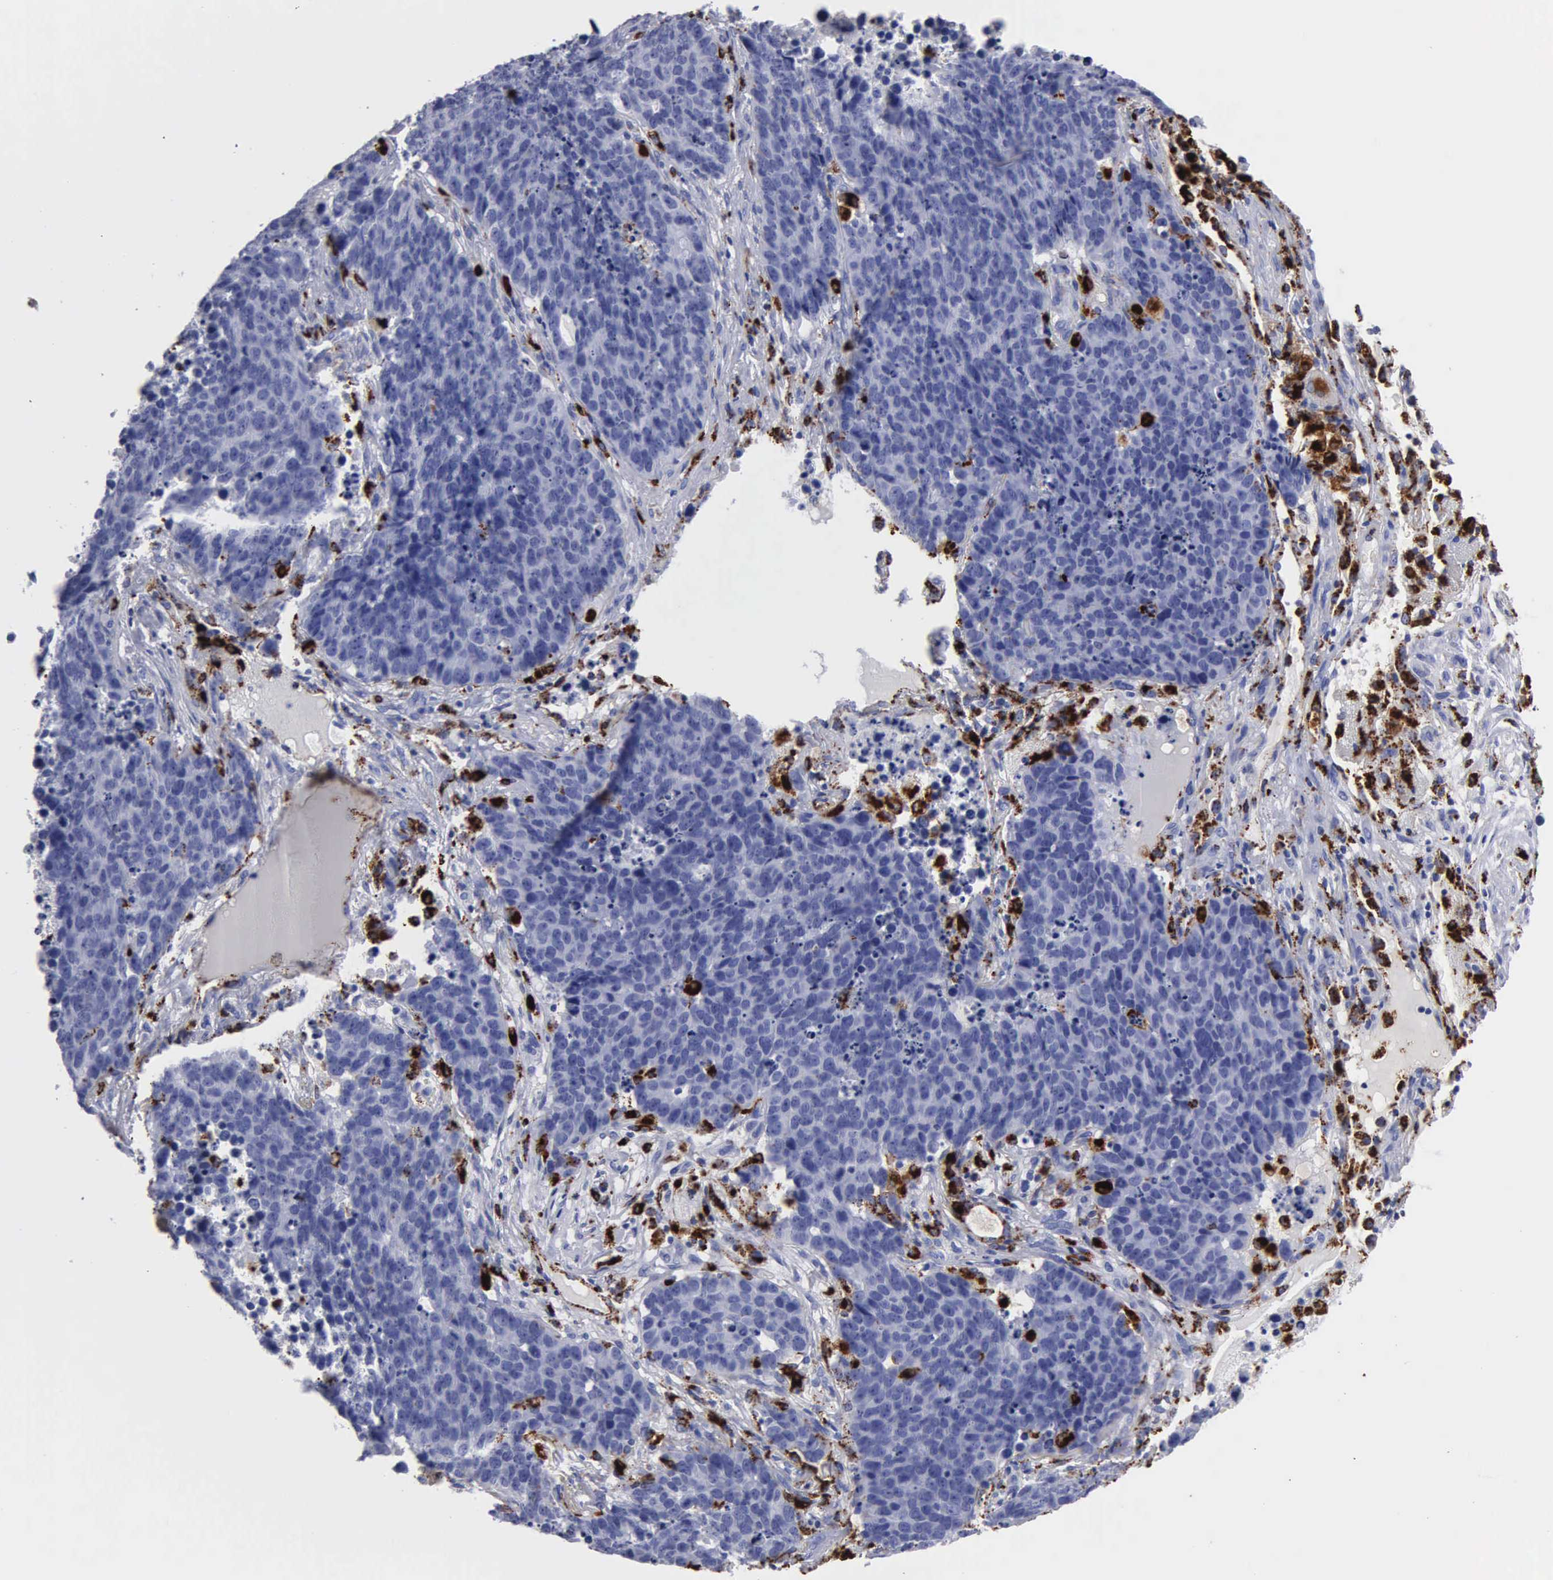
{"staining": {"intensity": "negative", "quantity": "none", "location": "none"}, "tissue": "lung cancer", "cell_type": "Tumor cells", "image_type": "cancer", "snomed": [{"axis": "morphology", "description": "Carcinoid, malignant, NOS"}, {"axis": "topography", "description": "Lung"}], "caption": "Immunohistochemistry (IHC) micrograph of lung cancer stained for a protein (brown), which exhibits no positivity in tumor cells.", "gene": "CTSH", "patient": {"sex": "male", "age": 60}}